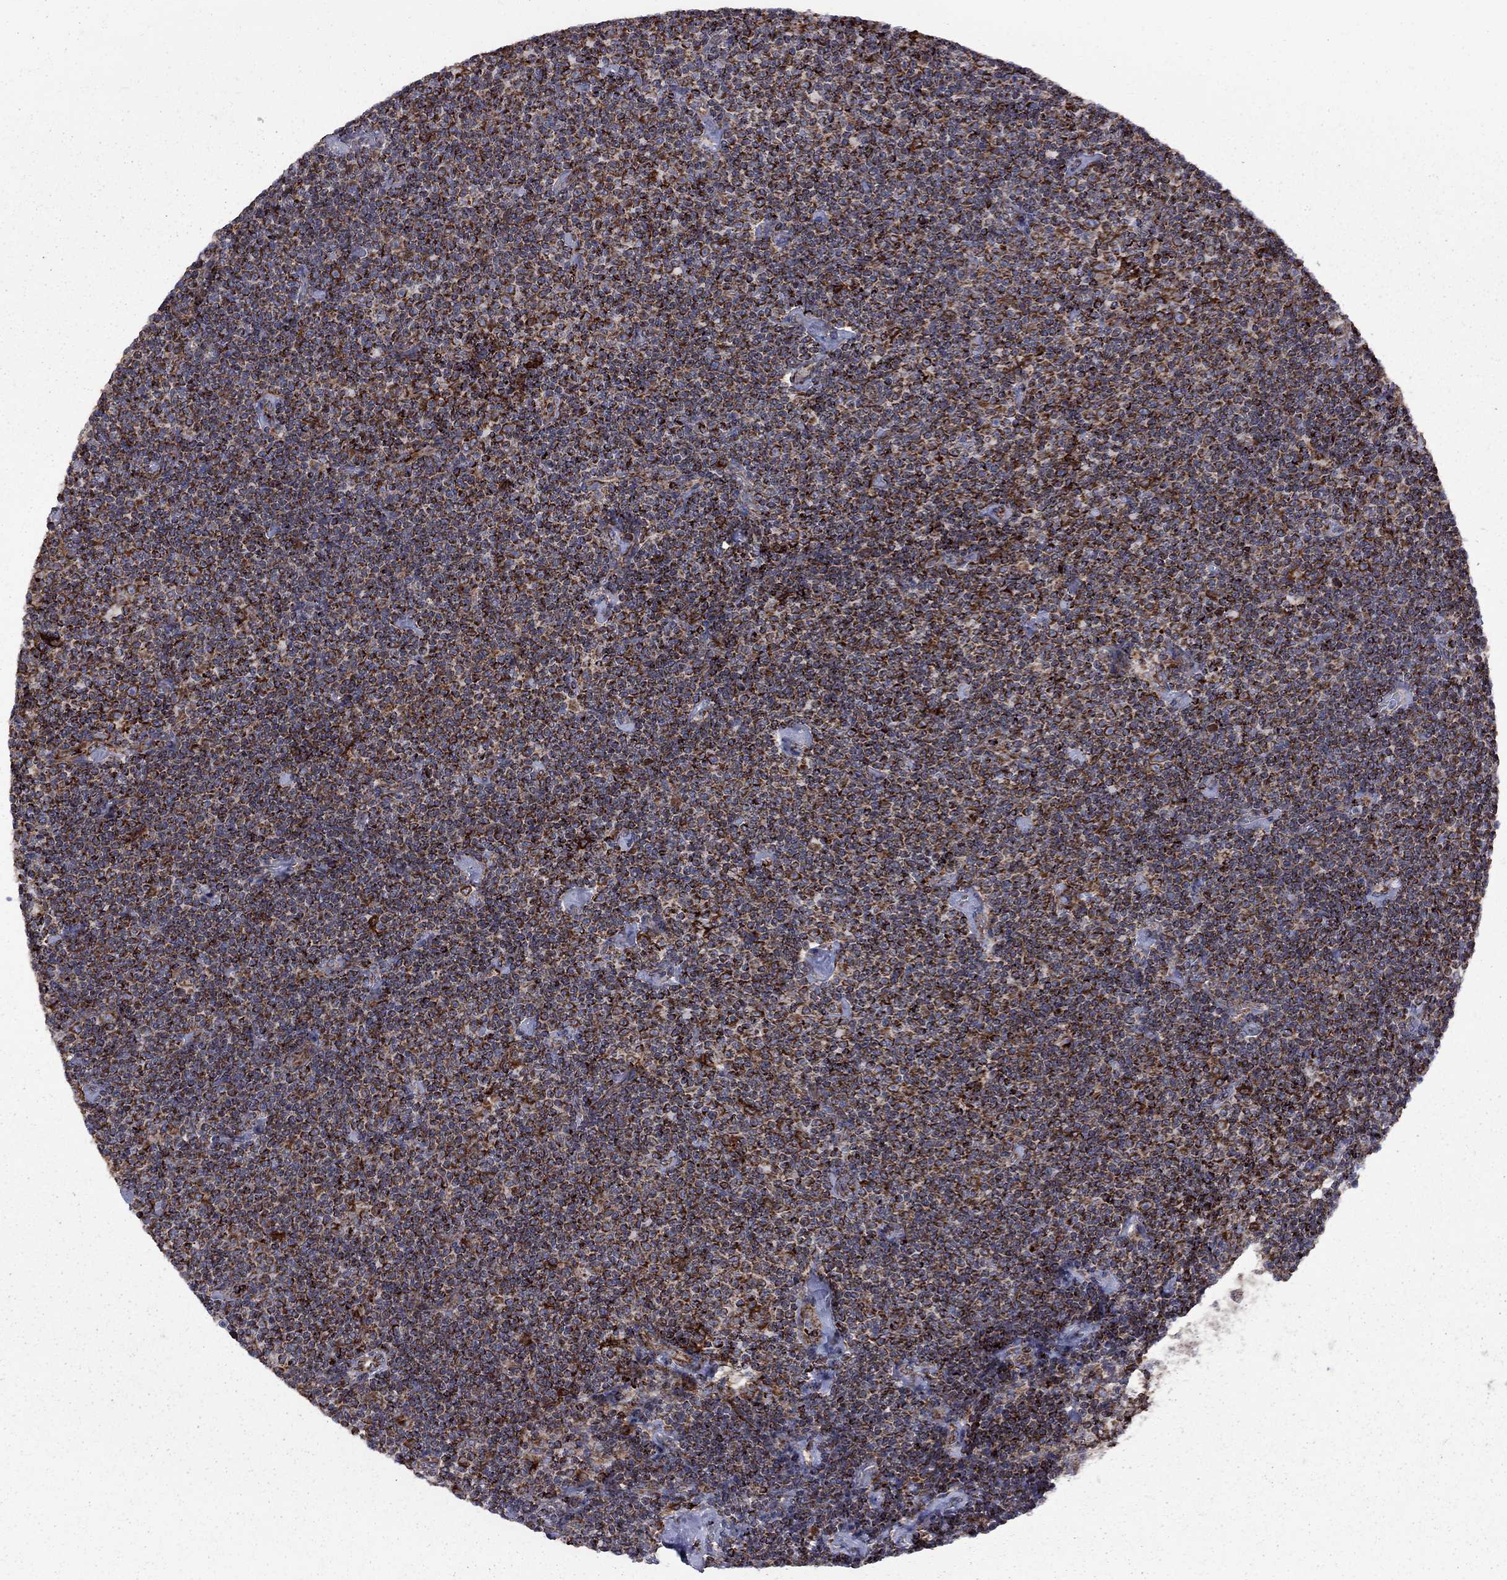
{"staining": {"intensity": "moderate", "quantity": ">75%", "location": "cytoplasmic/membranous"}, "tissue": "lymphoma", "cell_type": "Tumor cells", "image_type": "cancer", "snomed": [{"axis": "morphology", "description": "Malignant lymphoma, non-Hodgkin's type, Low grade"}, {"axis": "topography", "description": "Lymph node"}], "caption": "A brown stain highlights moderate cytoplasmic/membranous expression of a protein in human low-grade malignant lymphoma, non-Hodgkin's type tumor cells.", "gene": "CLPTM1", "patient": {"sex": "male", "age": 81}}